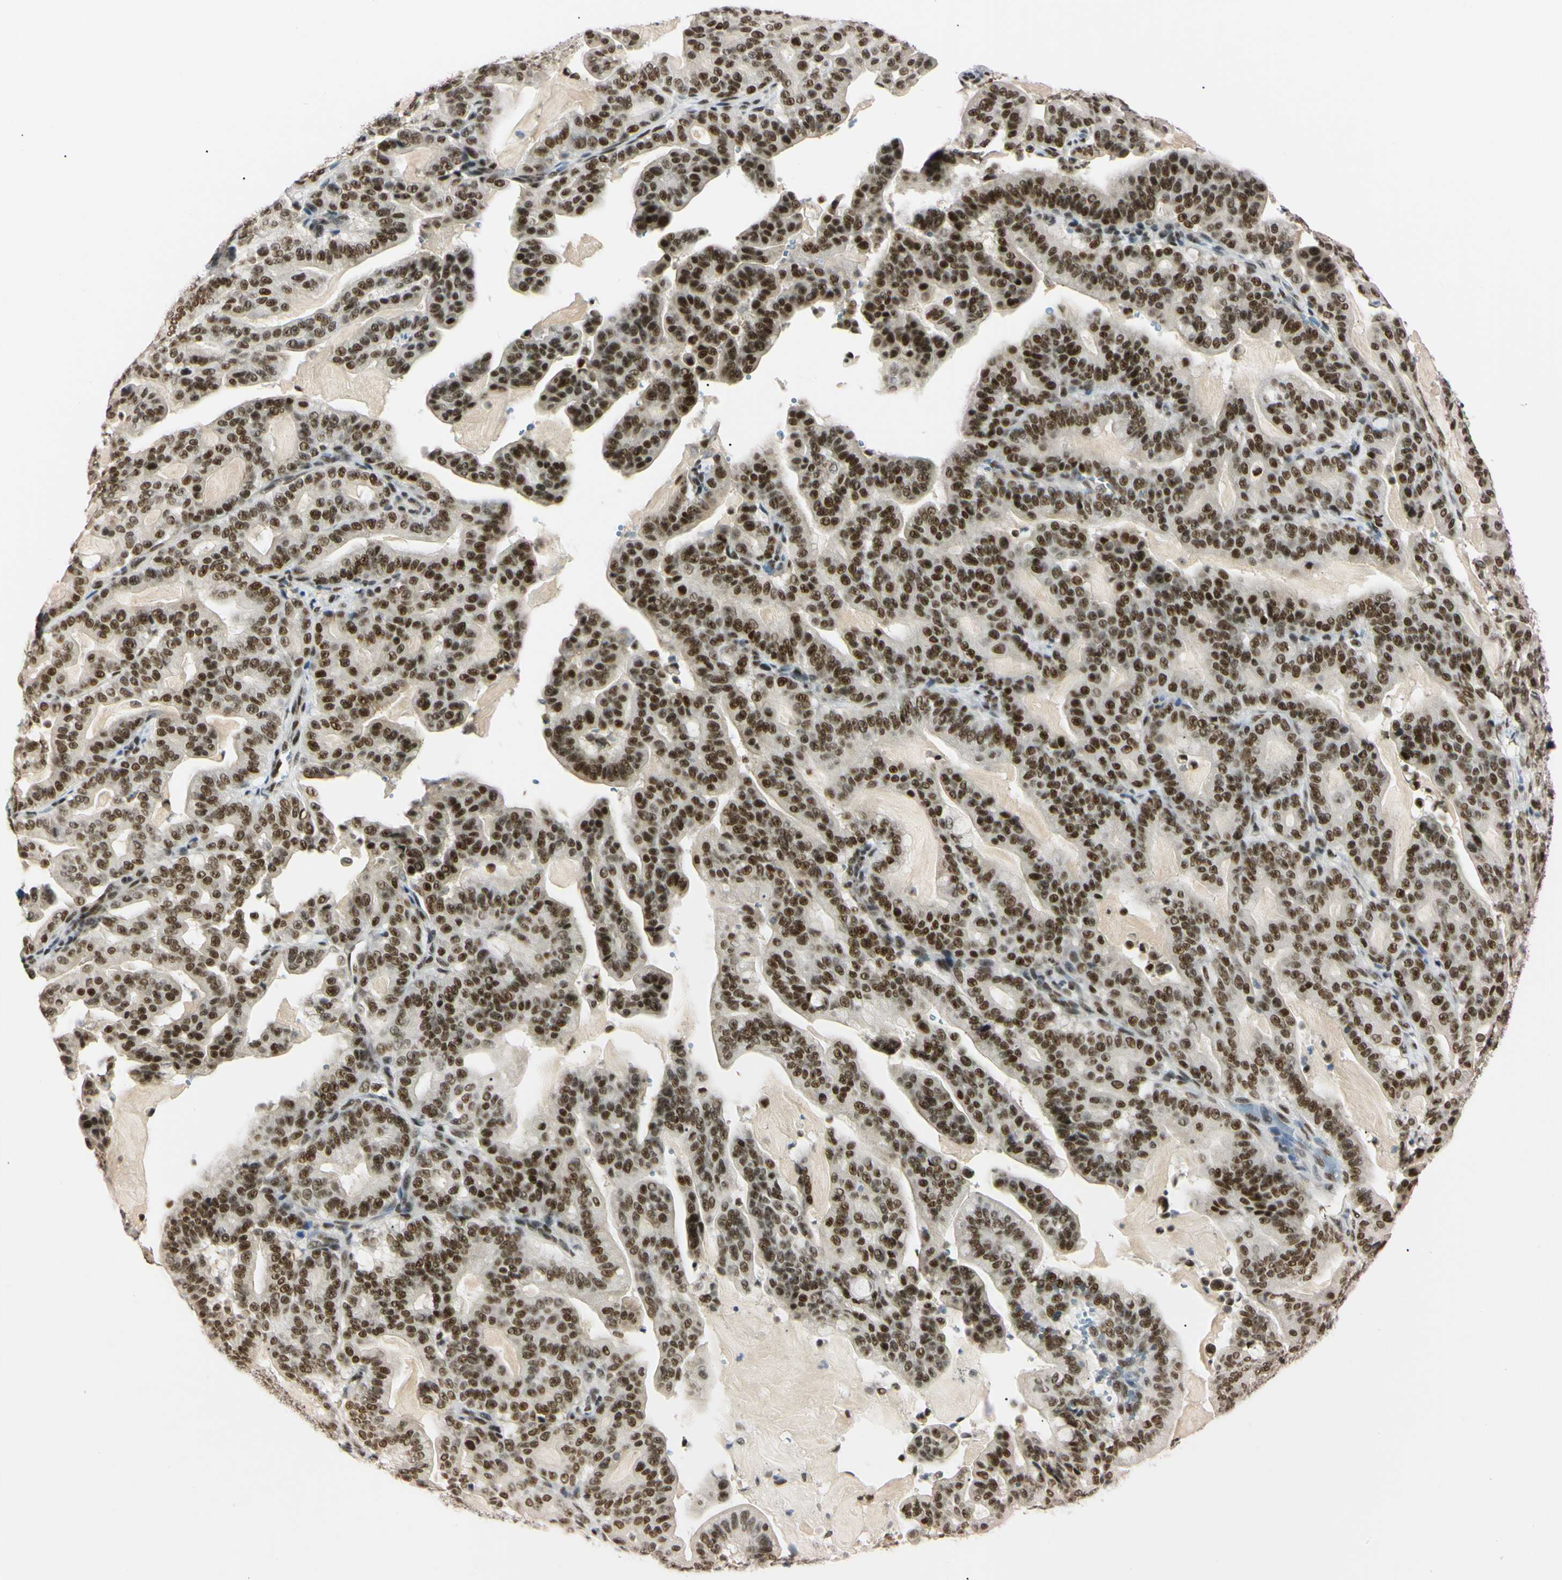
{"staining": {"intensity": "strong", "quantity": ">75%", "location": "nuclear"}, "tissue": "pancreatic cancer", "cell_type": "Tumor cells", "image_type": "cancer", "snomed": [{"axis": "morphology", "description": "Adenocarcinoma, NOS"}, {"axis": "topography", "description": "Pancreas"}], "caption": "A micrograph showing strong nuclear staining in about >75% of tumor cells in adenocarcinoma (pancreatic), as visualized by brown immunohistochemical staining.", "gene": "ZNF134", "patient": {"sex": "male", "age": 63}}